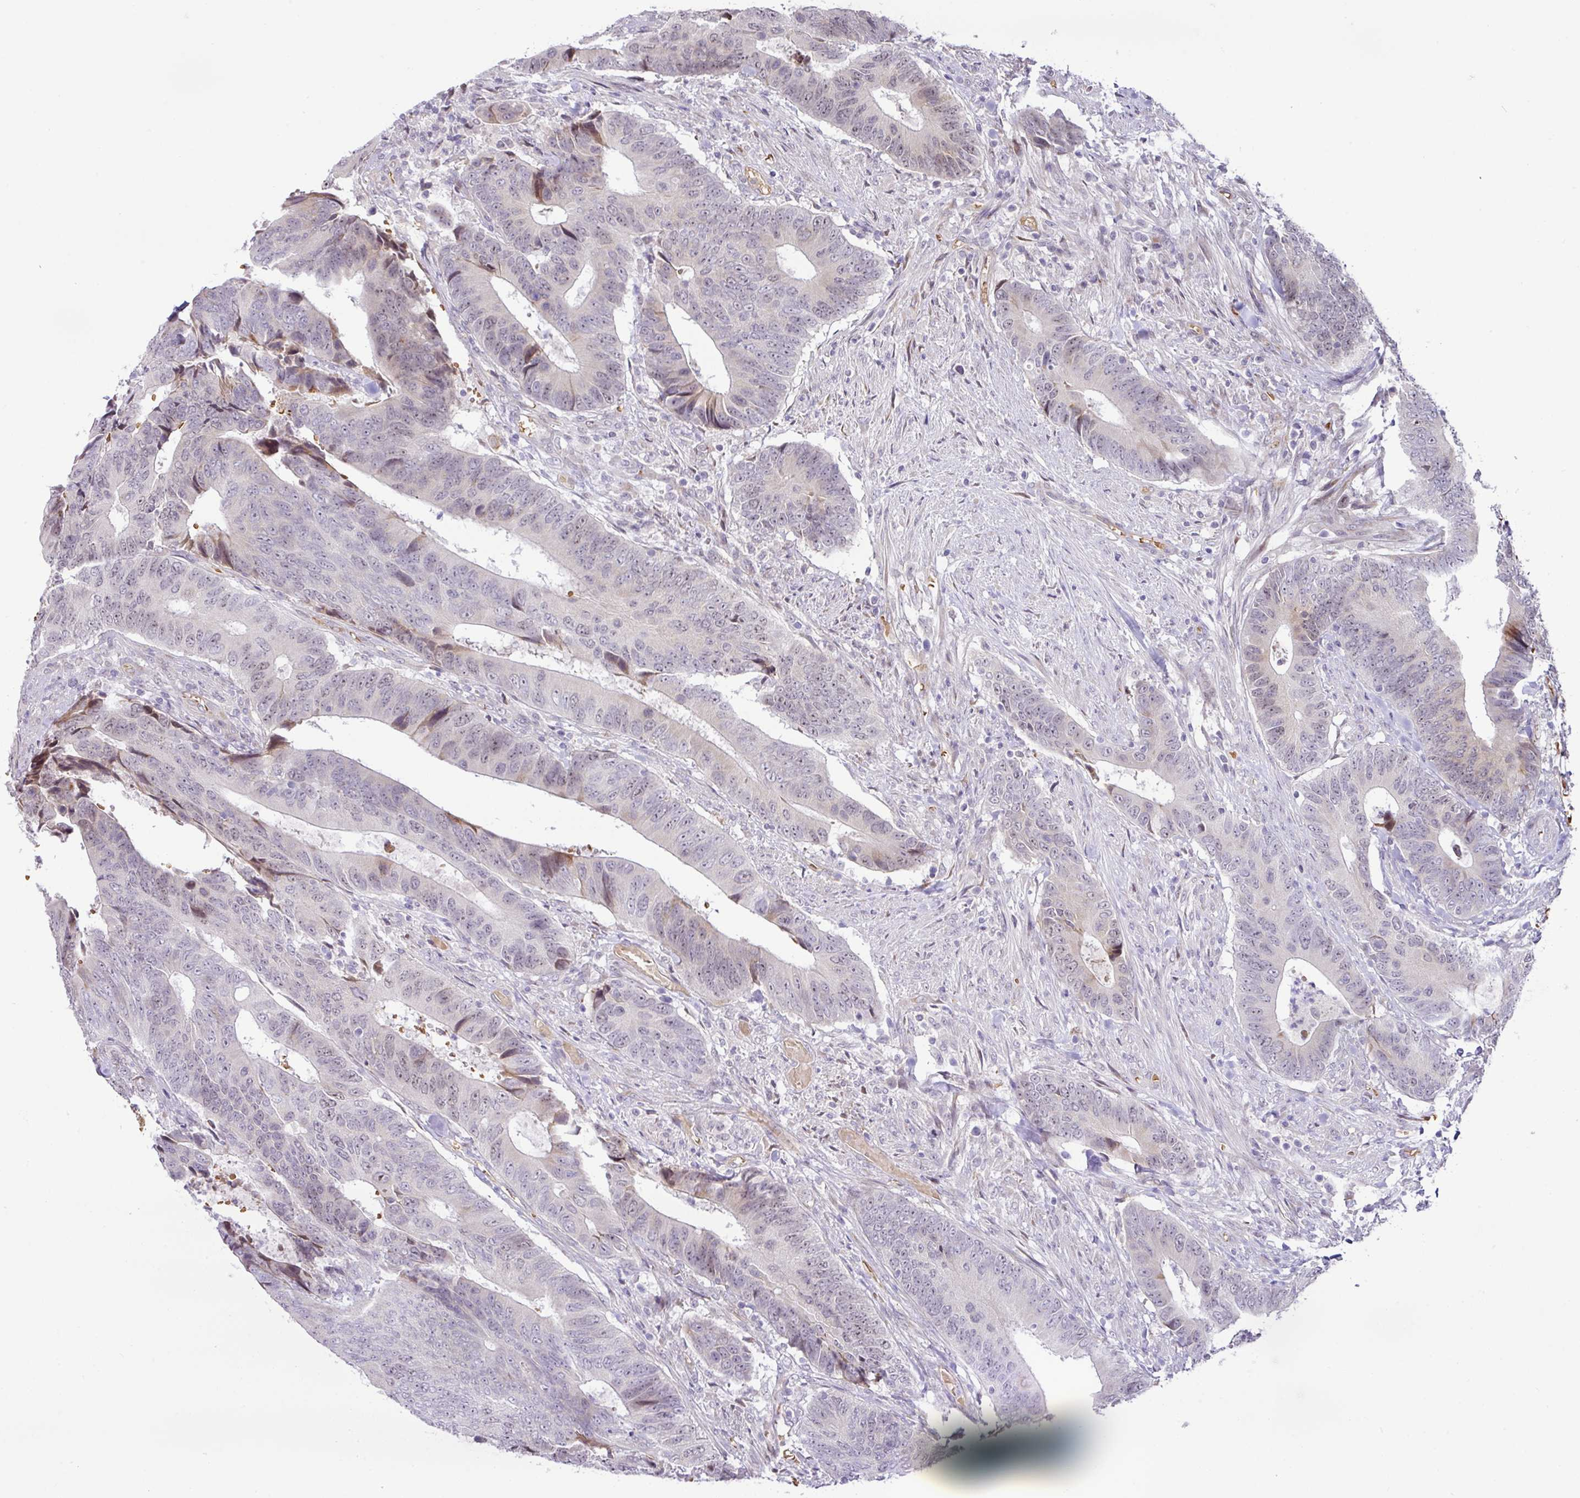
{"staining": {"intensity": "weak", "quantity": "25%-75%", "location": "nuclear"}, "tissue": "colorectal cancer", "cell_type": "Tumor cells", "image_type": "cancer", "snomed": [{"axis": "morphology", "description": "Adenocarcinoma, NOS"}, {"axis": "topography", "description": "Colon"}], "caption": "Human colorectal cancer stained for a protein (brown) exhibits weak nuclear positive staining in about 25%-75% of tumor cells.", "gene": "PARP2", "patient": {"sex": "male", "age": 87}}